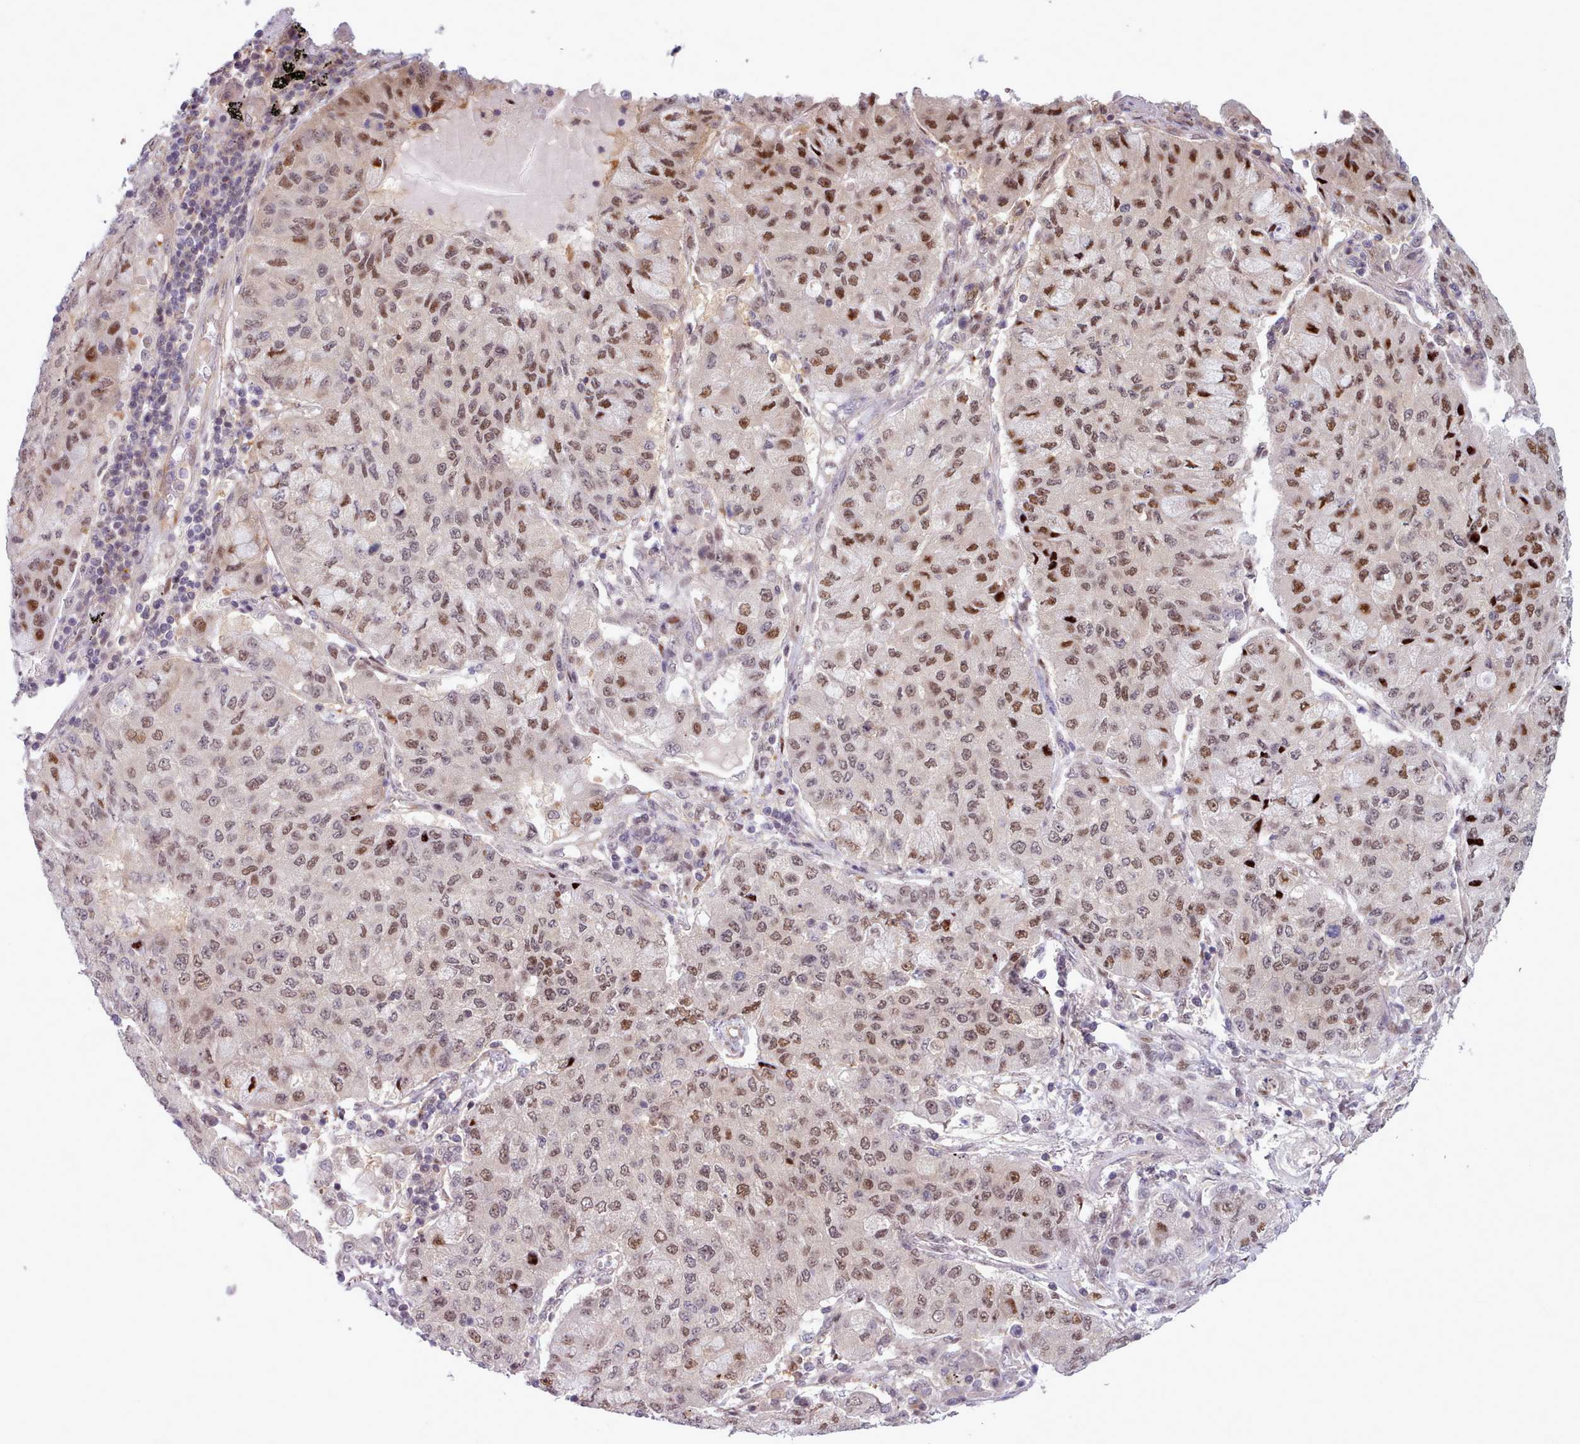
{"staining": {"intensity": "moderate", "quantity": ">75%", "location": "nuclear"}, "tissue": "lung cancer", "cell_type": "Tumor cells", "image_type": "cancer", "snomed": [{"axis": "morphology", "description": "Squamous cell carcinoma, NOS"}, {"axis": "topography", "description": "Lung"}], "caption": "Lung cancer stained with a protein marker exhibits moderate staining in tumor cells.", "gene": "KBTBD7", "patient": {"sex": "male", "age": 74}}